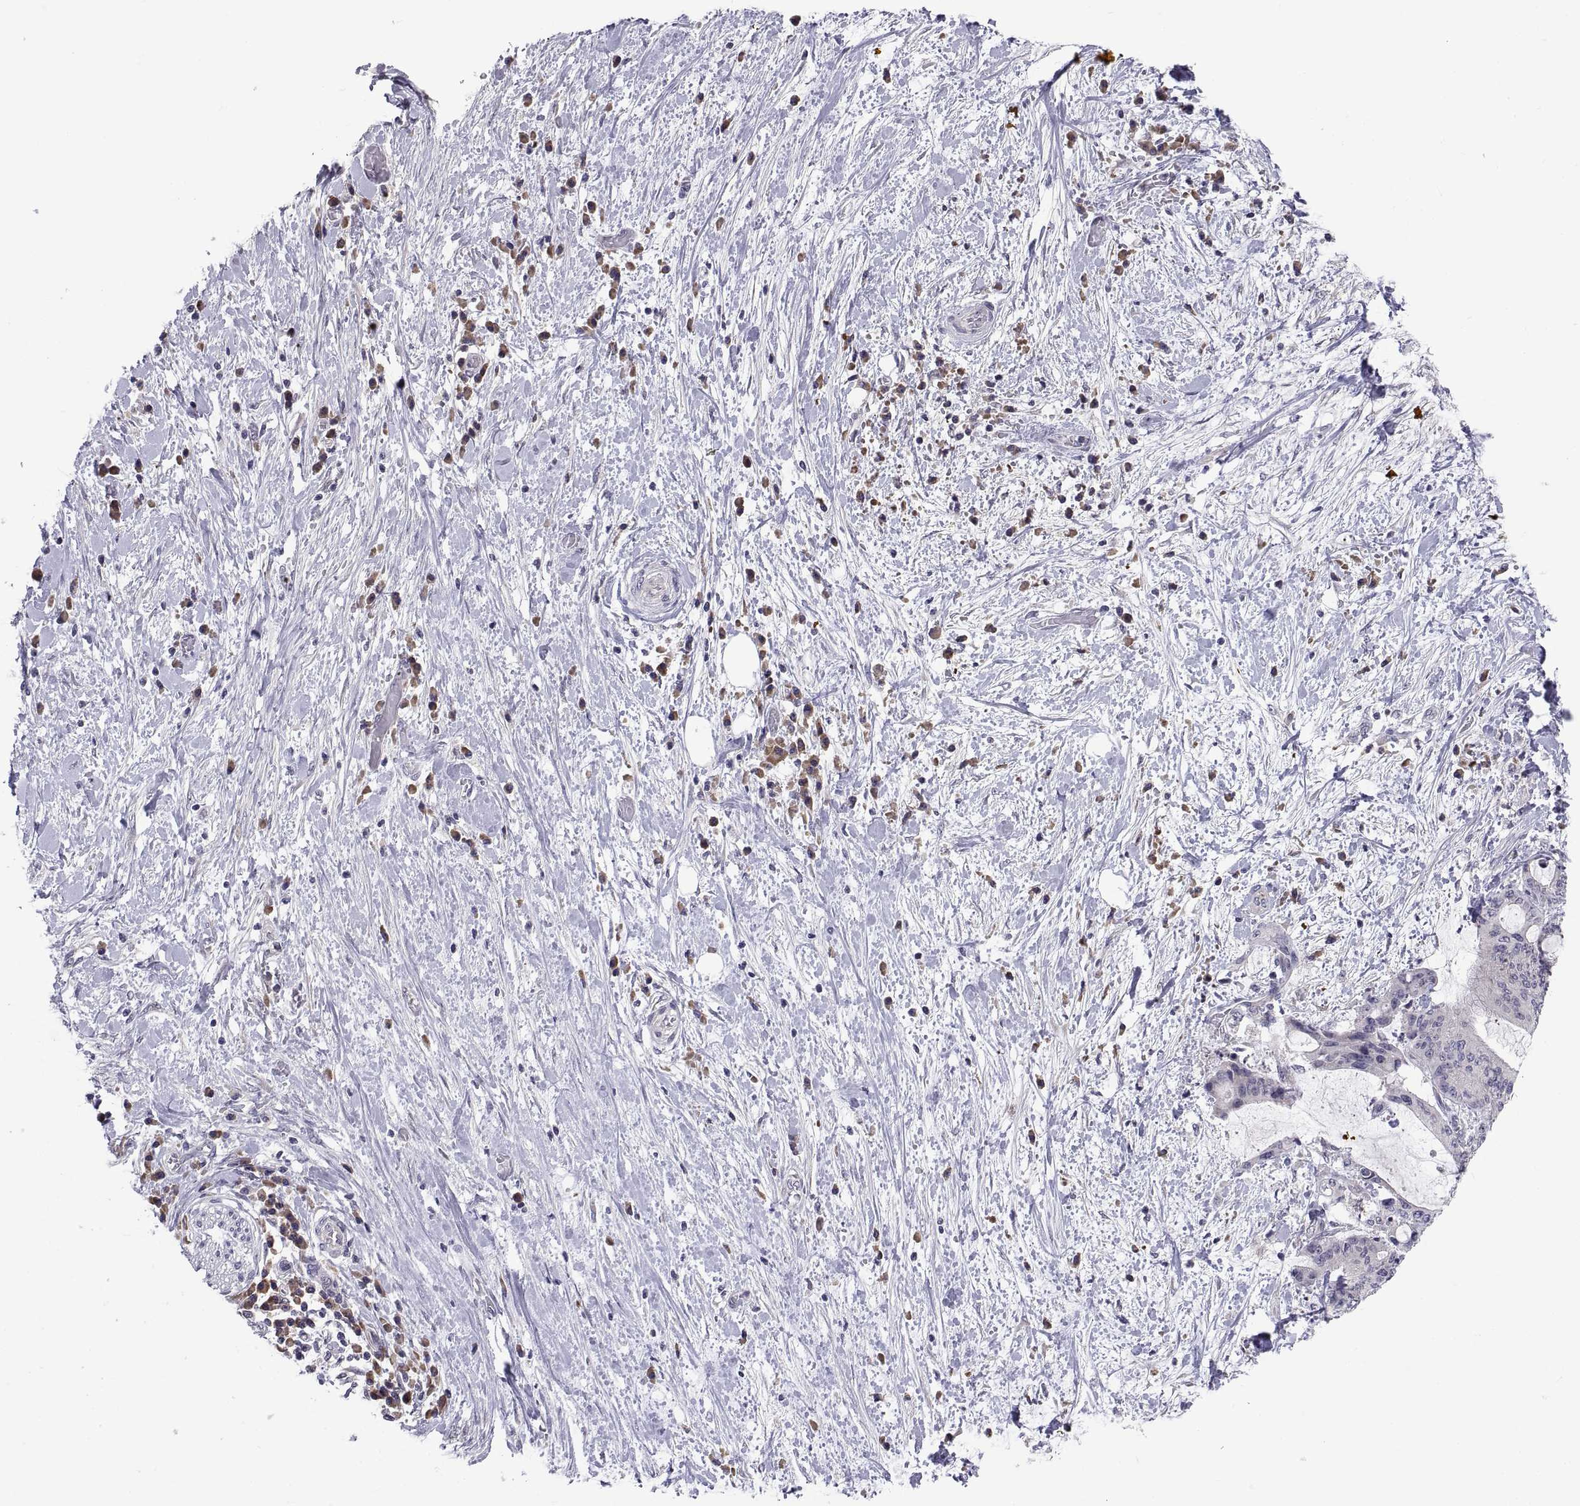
{"staining": {"intensity": "negative", "quantity": "none", "location": "none"}, "tissue": "liver cancer", "cell_type": "Tumor cells", "image_type": "cancer", "snomed": [{"axis": "morphology", "description": "Cholangiocarcinoma"}, {"axis": "topography", "description": "Liver"}], "caption": "Tumor cells show no significant protein staining in liver cancer.", "gene": "PKP1", "patient": {"sex": "female", "age": 73}}